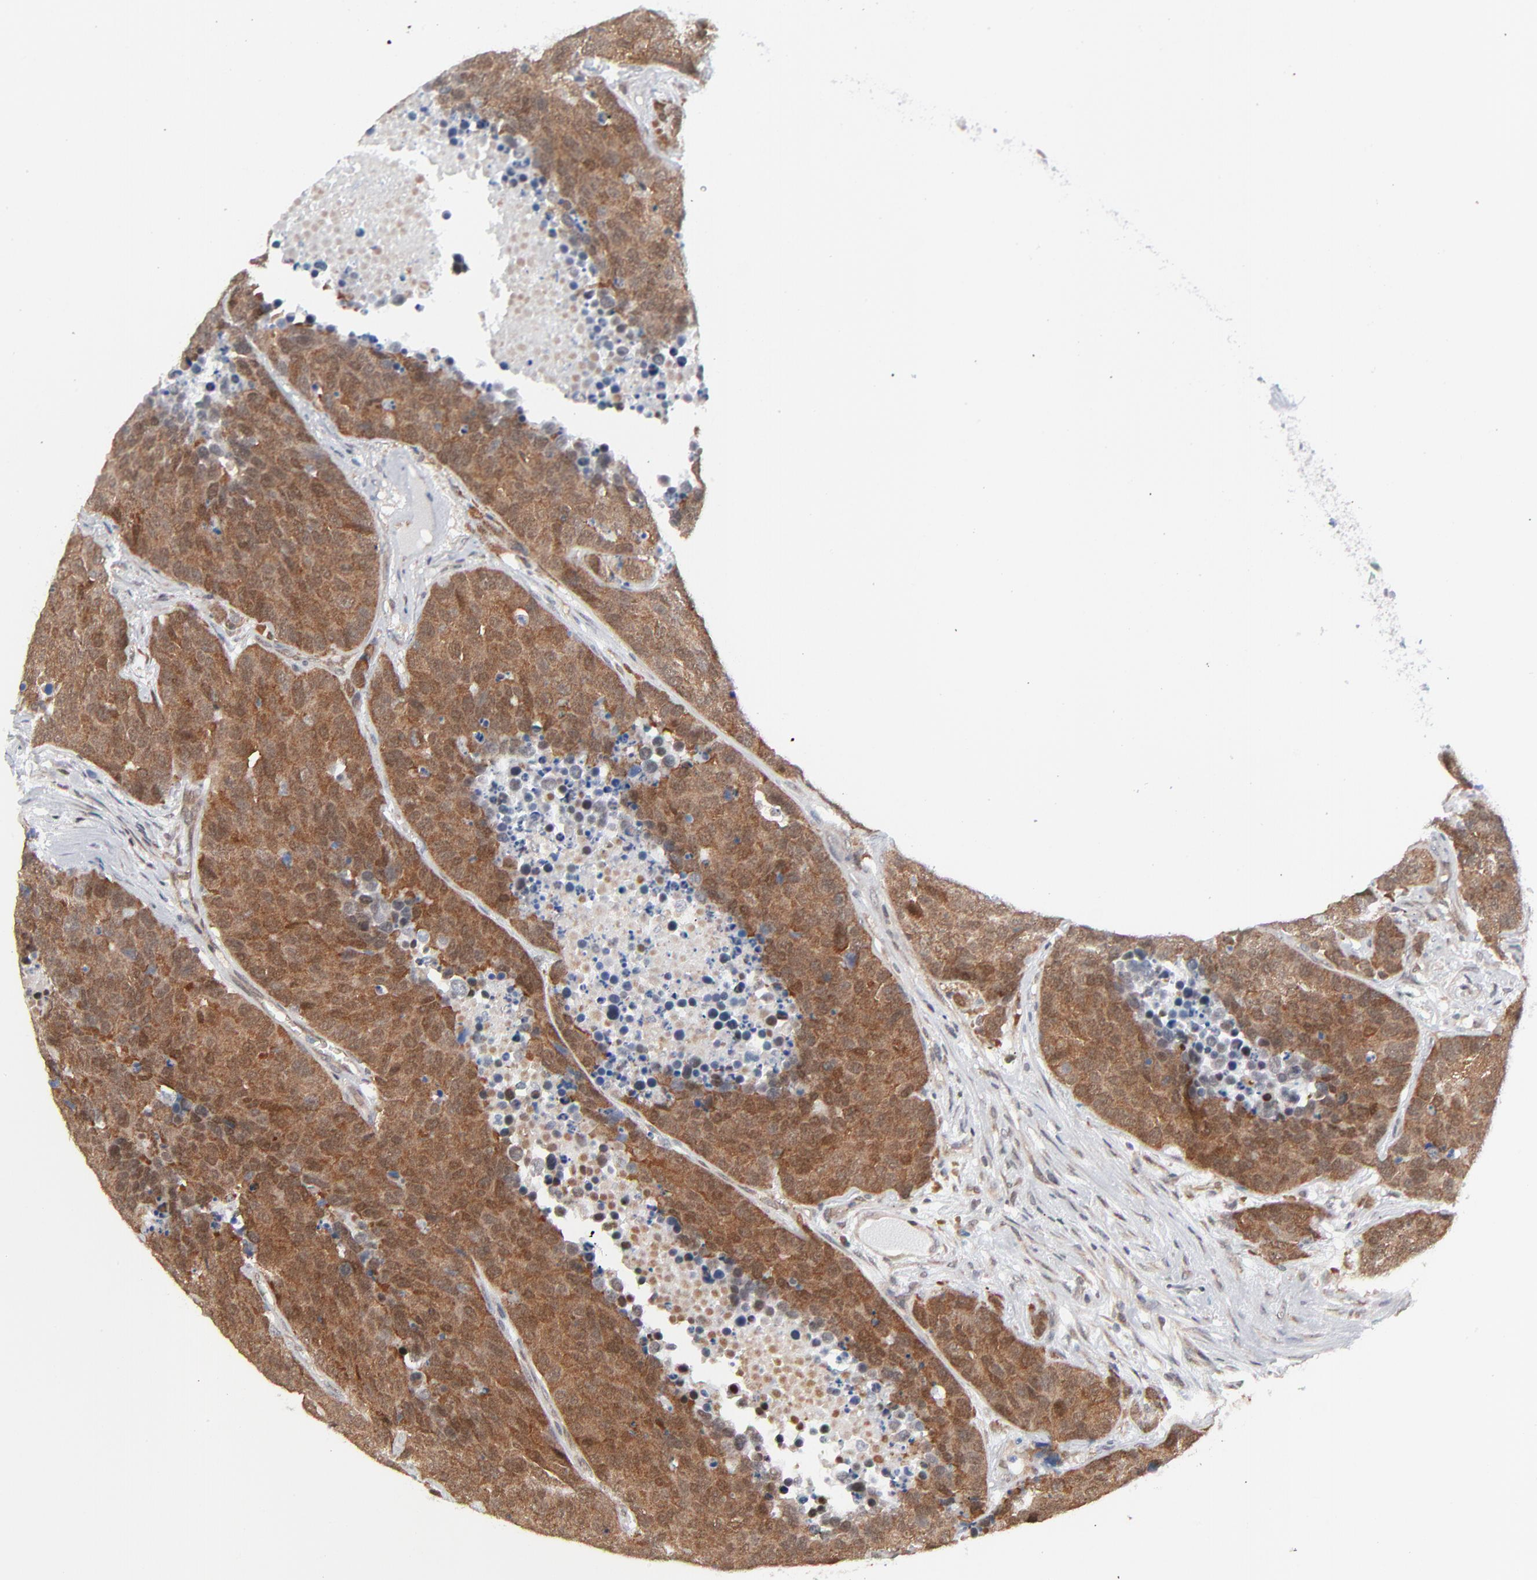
{"staining": {"intensity": "moderate", "quantity": ">75%", "location": "cytoplasmic/membranous,nuclear"}, "tissue": "carcinoid", "cell_type": "Tumor cells", "image_type": "cancer", "snomed": [{"axis": "morphology", "description": "Carcinoid, malignant, NOS"}, {"axis": "topography", "description": "Lung"}], "caption": "The image exhibits staining of malignant carcinoid, revealing moderate cytoplasmic/membranous and nuclear protein expression (brown color) within tumor cells.", "gene": "RPS6KB1", "patient": {"sex": "male", "age": 60}}